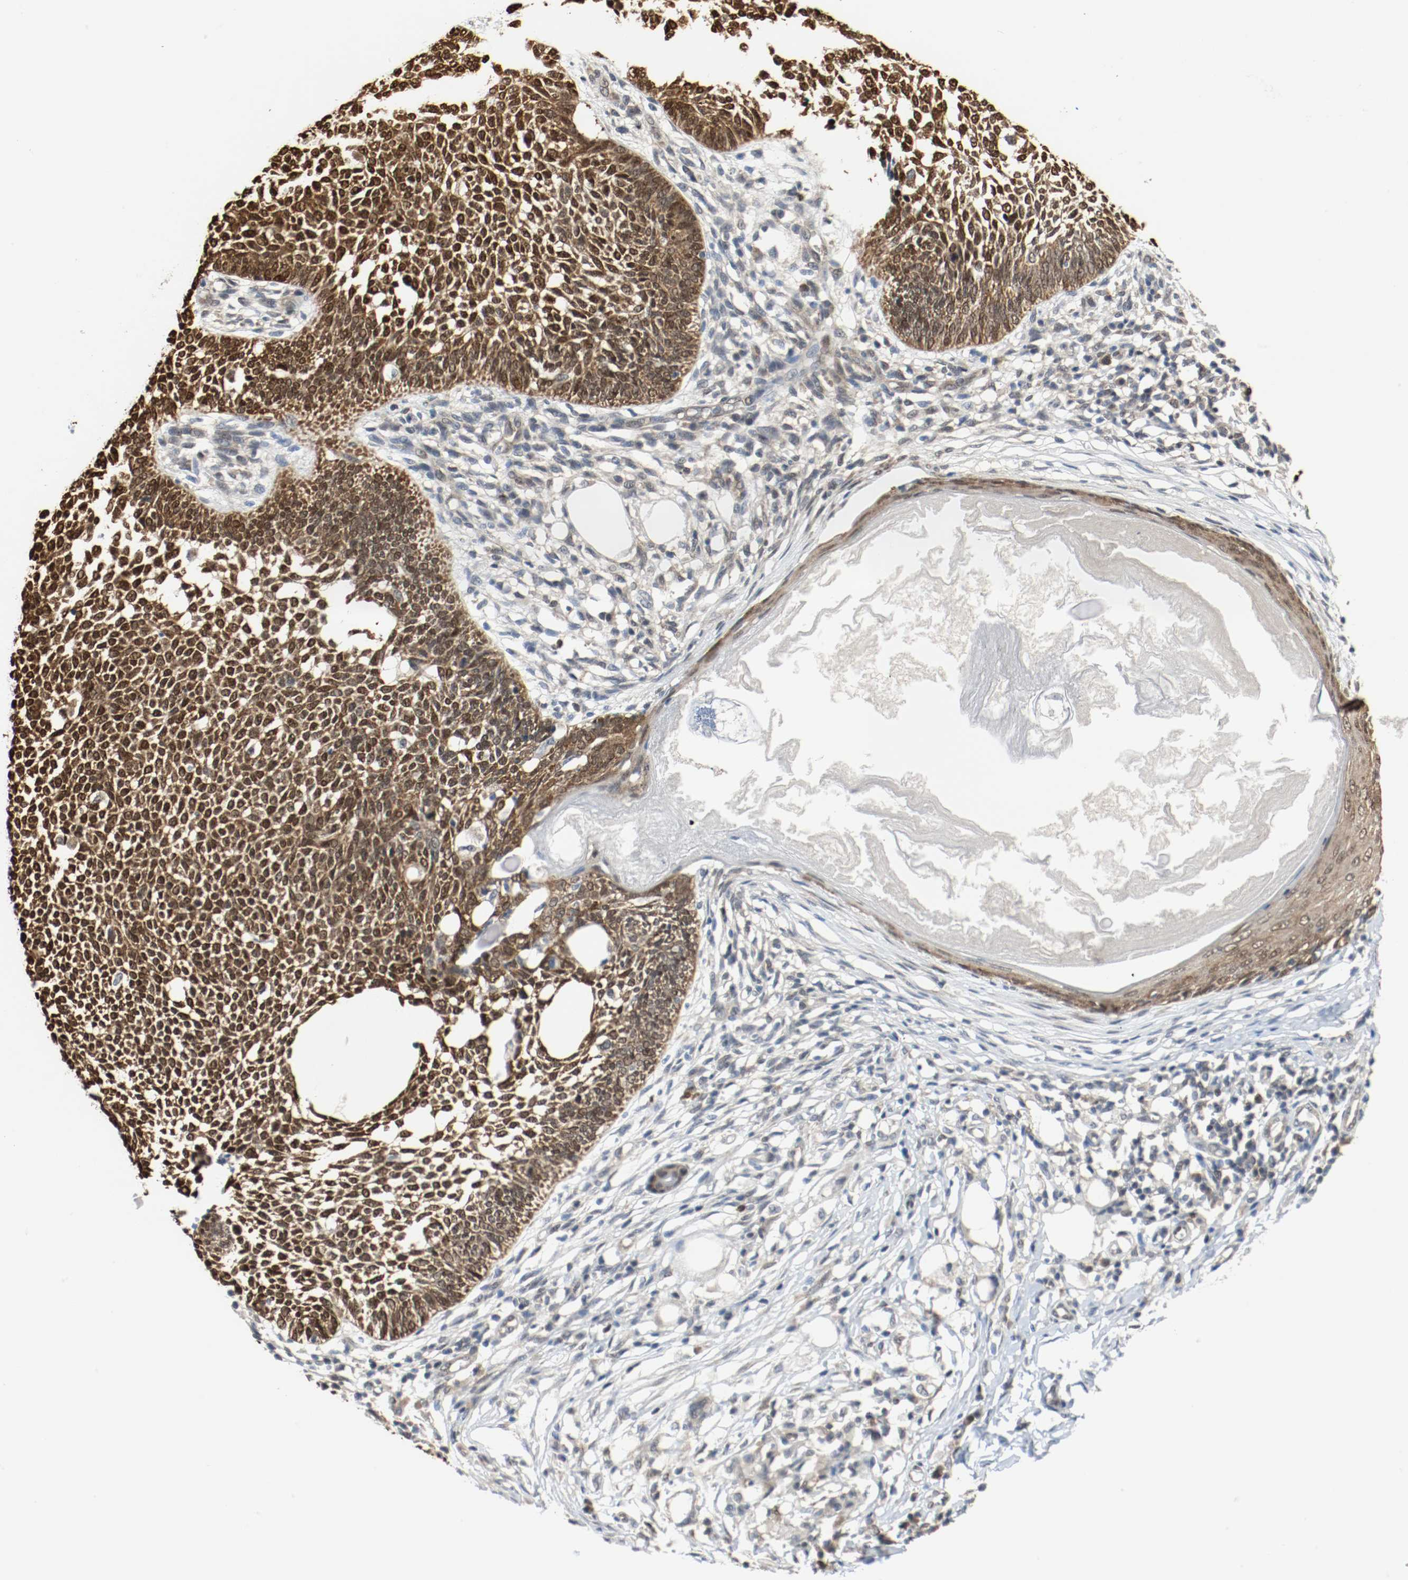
{"staining": {"intensity": "strong", "quantity": ">75%", "location": "cytoplasmic/membranous,nuclear"}, "tissue": "skin cancer", "cell_type": "Tumor cells", "image_type": "cancer", "snomed": [{"axis": "morphology", "description": "Normal tissue, NOS"}, {"axis": "morphology", "description": "Basal cell carcinoma"}, {"axis": "topography", "description": "Skin"}], "caption": "Immunohistochemical staining of skin cancer shows strong cytoplasmic/membranous and nuclear protein positivity in about >75% of tumor cells. The staining was performed using DAB (3,3'-diaminobenzidine), with brown indicating positive protein expression. Nuclei are stained blue with hematoxylin.", "gene": "PPME1", "patient": {"sex": "male", "age": 87}}